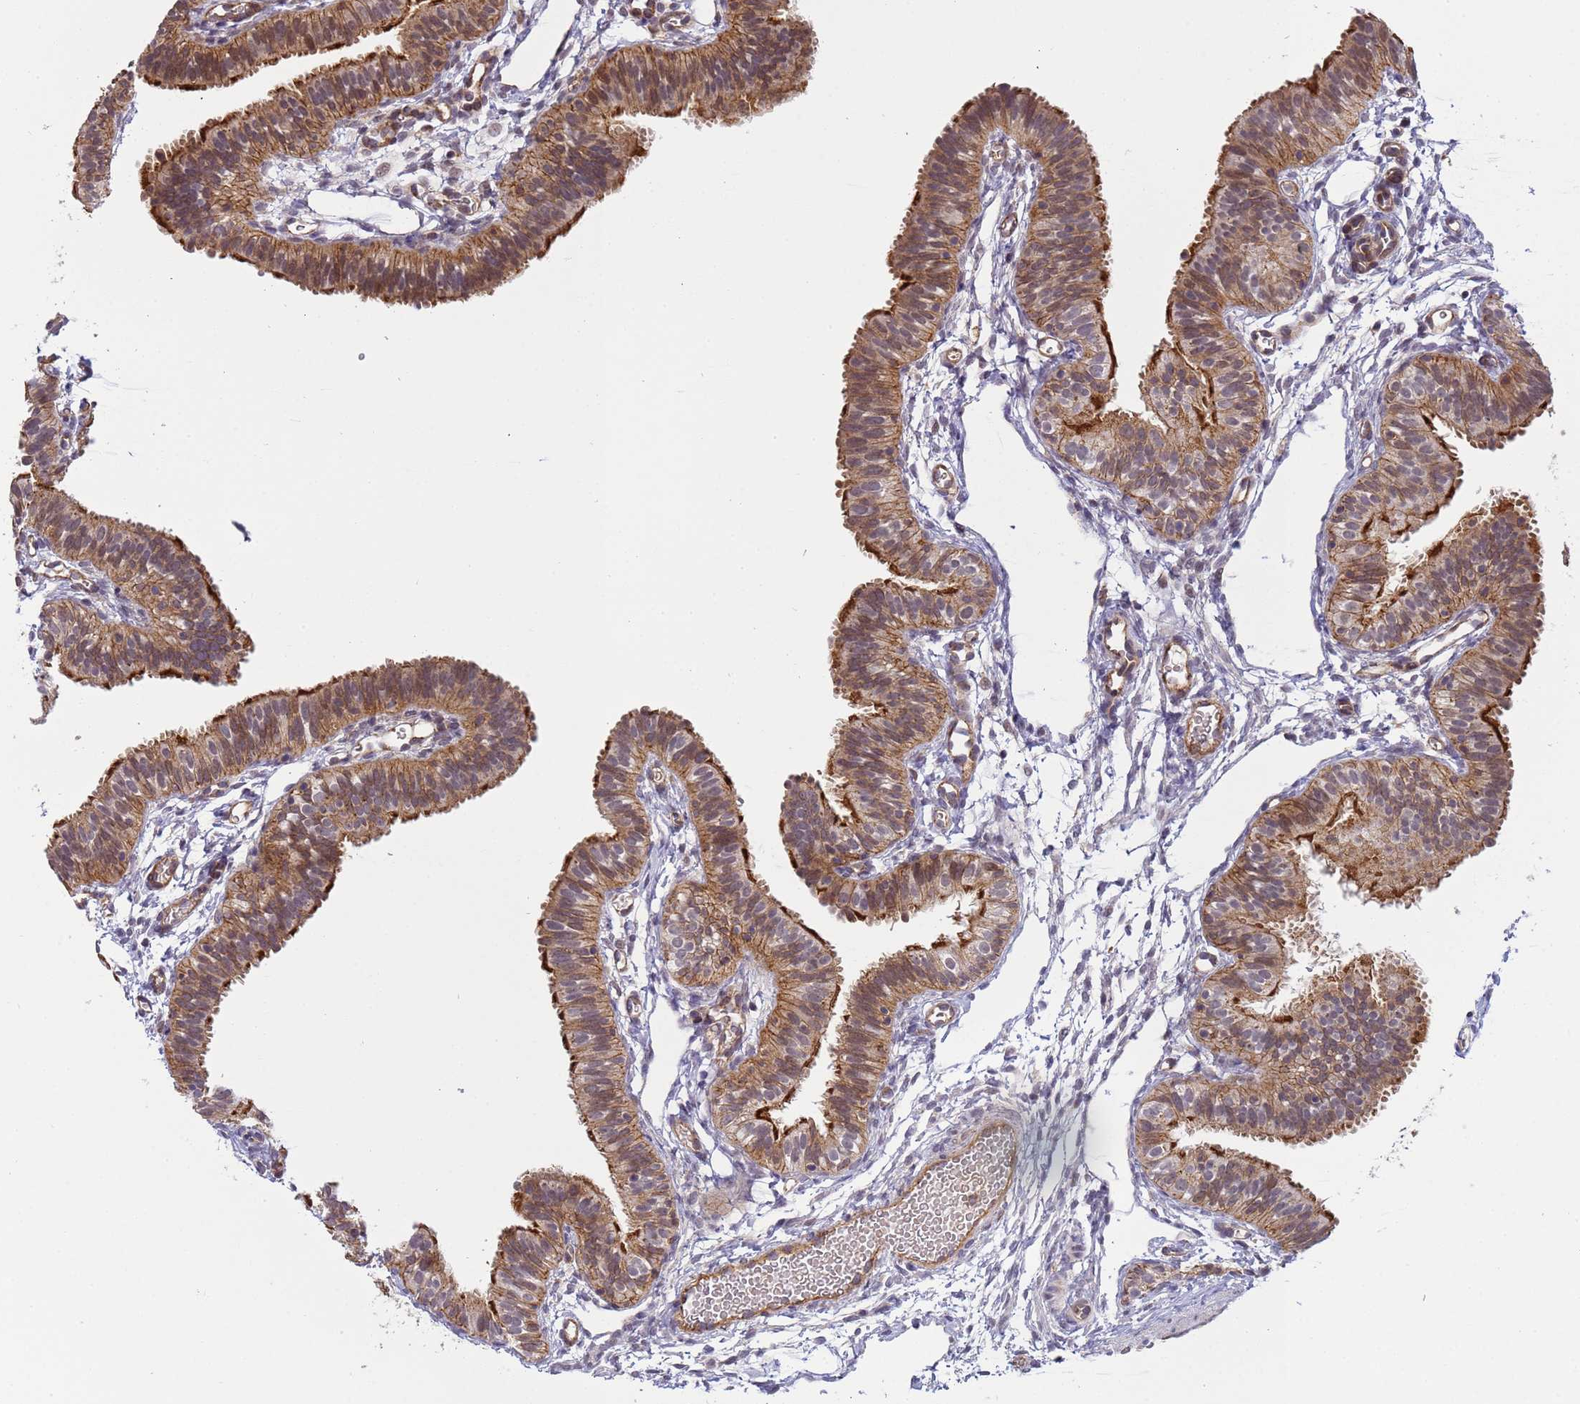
{"staining": {"intensity": "moderate", "quantity": ">75%", "location": "cytoplasmic/membranous,nuclear"}, "tissue": "fallopian tube", "cell_type": "Glandular cells", "image_type": "normal", "snomed": [{"axis": "morphology", "description": "Normal tissue, NOS"}, {"axis": "topography", "description": "Fallopian tube"}], "caption": "This micrograph displays immunohistochemistry staining of normal human fallopian tube, with medium moderate cytoplasmic/membranous,nuclear expression in about >75% of glandular cells.", "gene": "EMC2", "patient": {"sex": "female", "age": 35}}